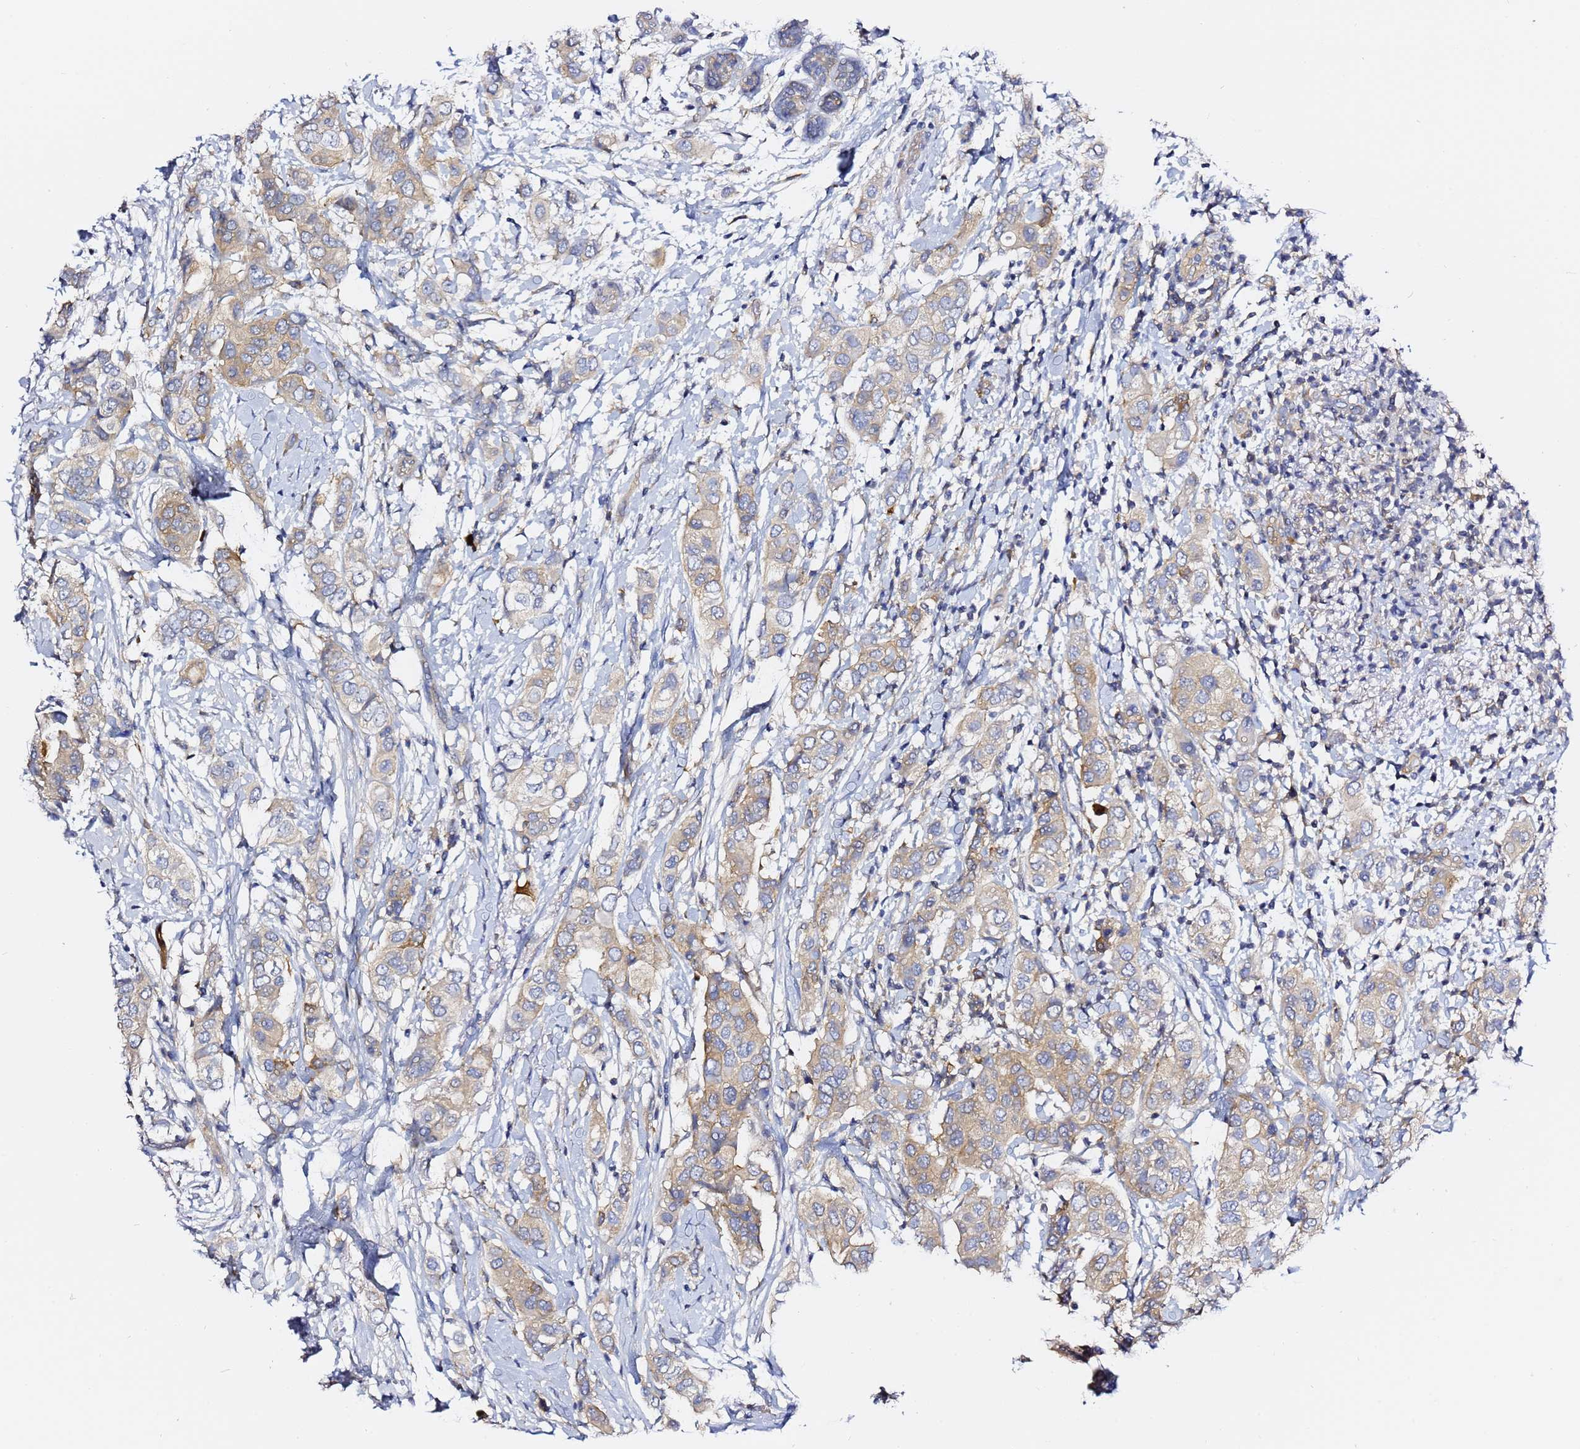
{"staining": {"intensity": "weak", "quantity": ">75%", "location": "cytoplasmic/membranous"}, "tissue": "breast cancer", "cell_type": "Tumor cells", "image_type": "cancer", "snomed": [{"axis": "morphology", "description": "Lobular carcinoma"}, {"axis": "topography", "description": "Breast"}], "caption": "Brown immunohistochemical staining in breast cancer (lobular carcinoma) displays weak cytoplasmic/membranous staining in approximately >75% of tumor cells.", "gene": "LENG1", "patient": {"sex": "female", "age": 51}}